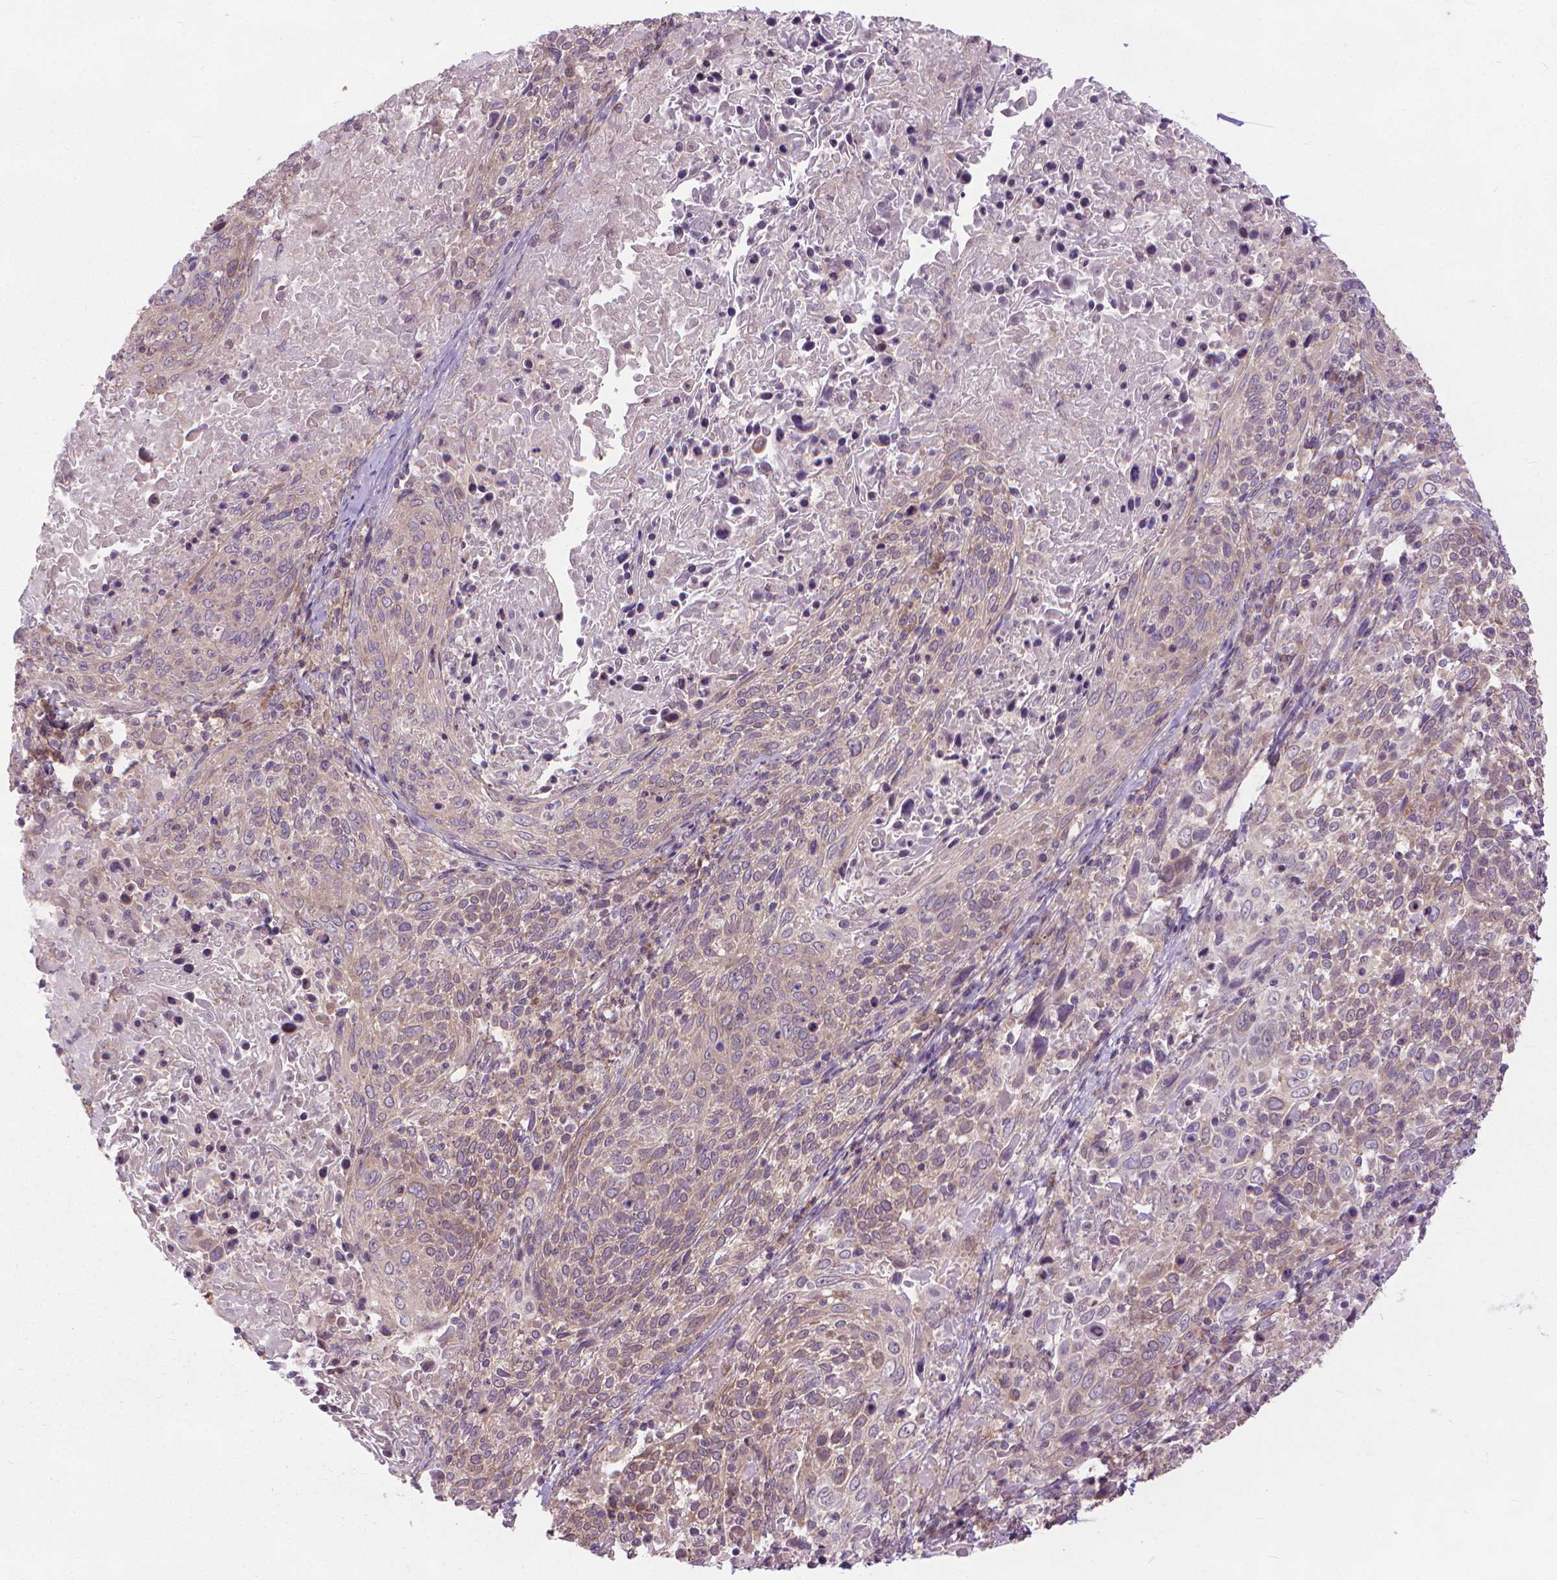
{"staining": {"intensity": "weak", "quantity": "25%-75%", "location": "cytoplasmic/membranous"}, "tissue": "cervical cancer", "cell_type": "Tumor cells", "image_type": "cancer", "snomed": [{"axis": "morphology", "description": "Squamous cell carcinoma, NOS"}, {"axis": "topography", "description": "Cervix"}], "caption": "Human squamous cell carcinoma (cervical) stained with a brown dye exhibits weak cytoplasmic/membranous positive staining in approximately 25%-75% of tumor cells.", "gene": "NUDT1", "patient": {"sex": "female", "age": 61}}